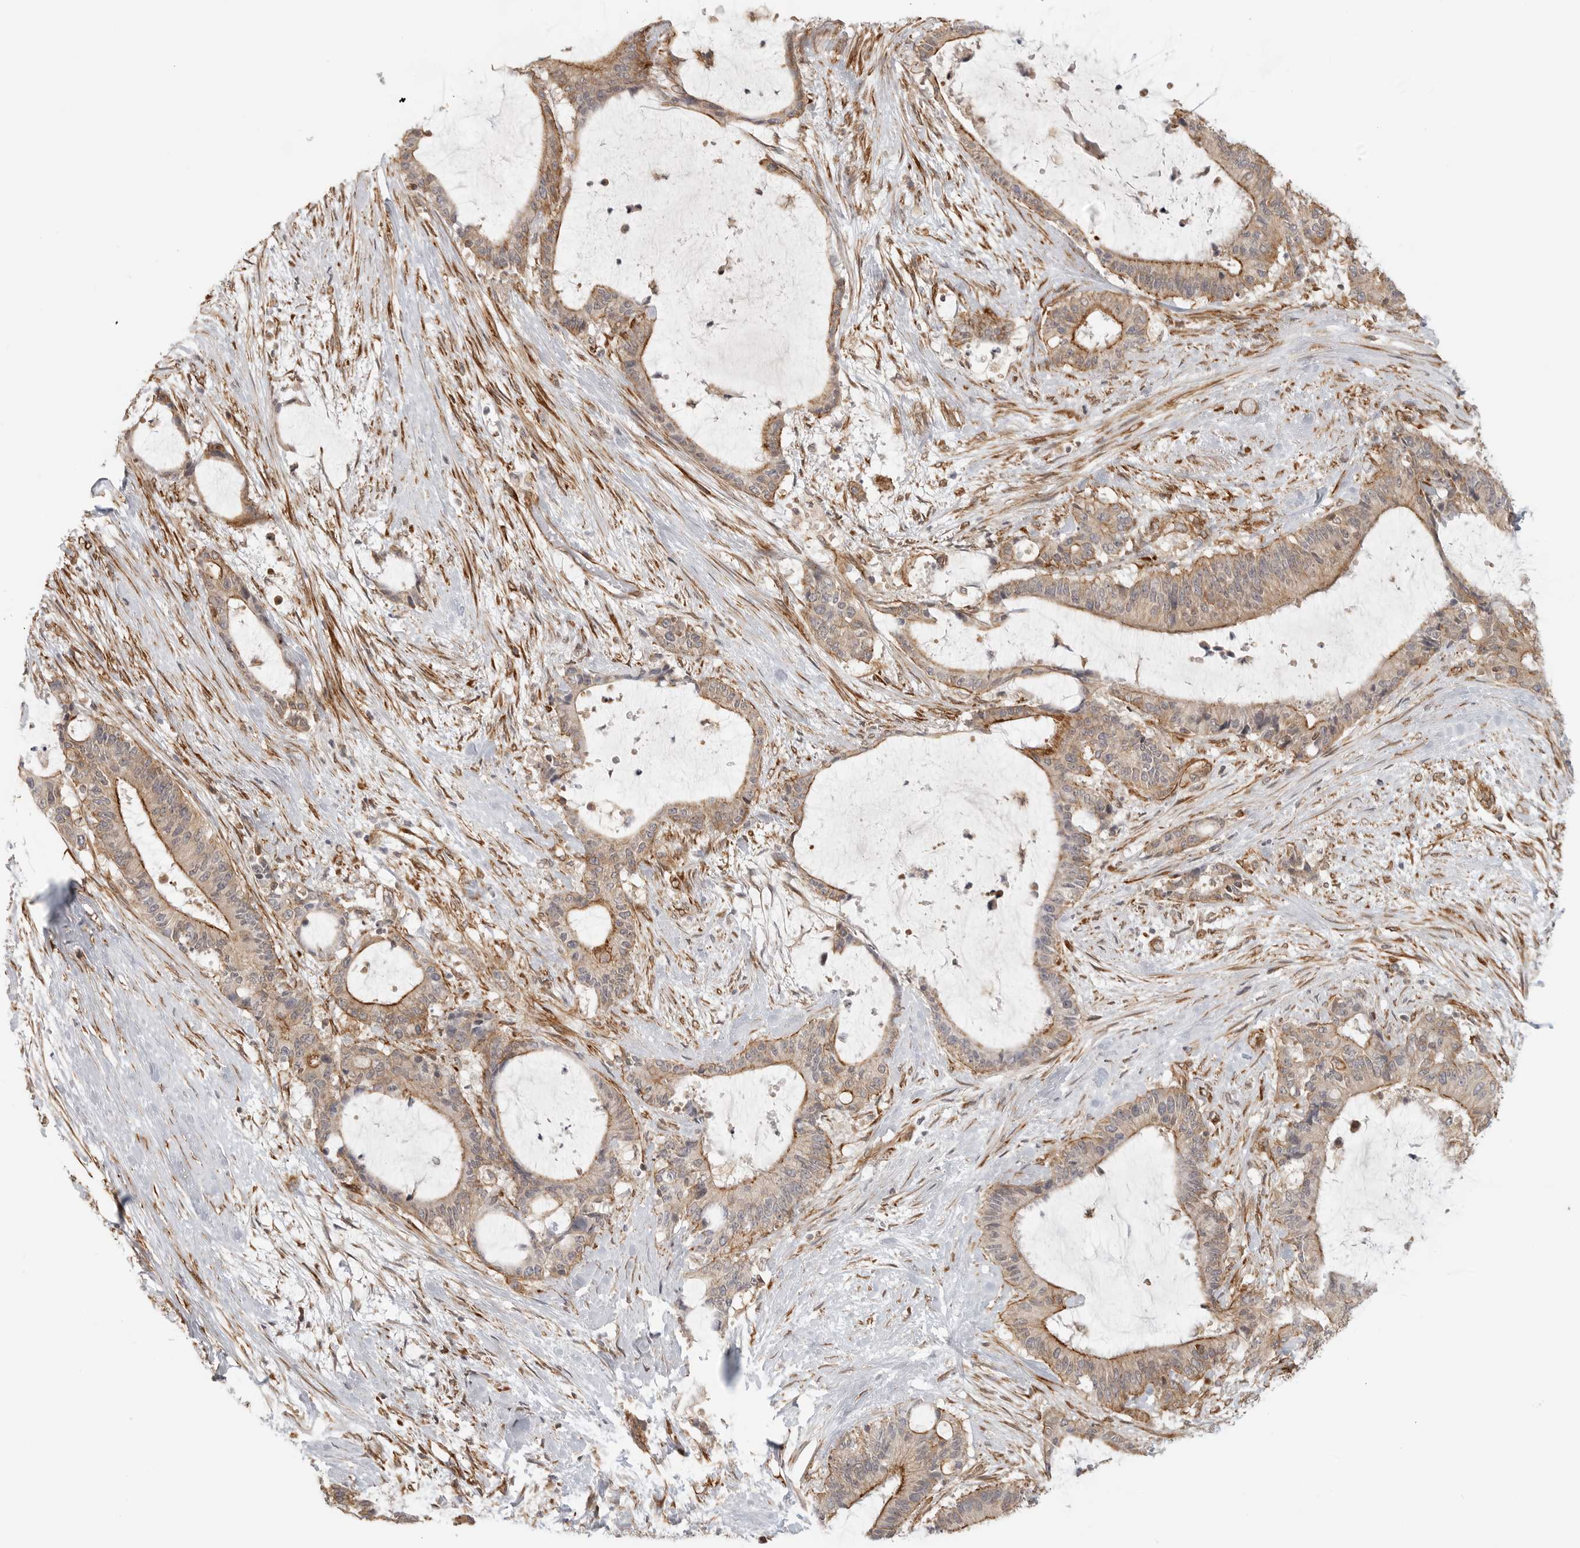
{"staining": {"intensity": "moderate", "quantity": ">75%", "location": "cytoplasmic/membranous"}, "tissue": "liver cancer", "cell_type": "Tumor cells", "image_type": "cancer", "snomed": [{"axis": "morphology", "description": "Normal tissue, NOS"}, {"axis": "morphology", "description": "Cholangiocarcinoma"}, {"axis": "topography", "description": "Liver"}, {"axis": "topography", "description": "Peripheral nerve tissue"}], "caption": "Liver cholangiocarcinoma stained for a protein reveals moderate cytoplasmic/membranous positivity in tumor cells.", "gene": "ATOH7", "patient": {"sex": "female", "age": 73}}